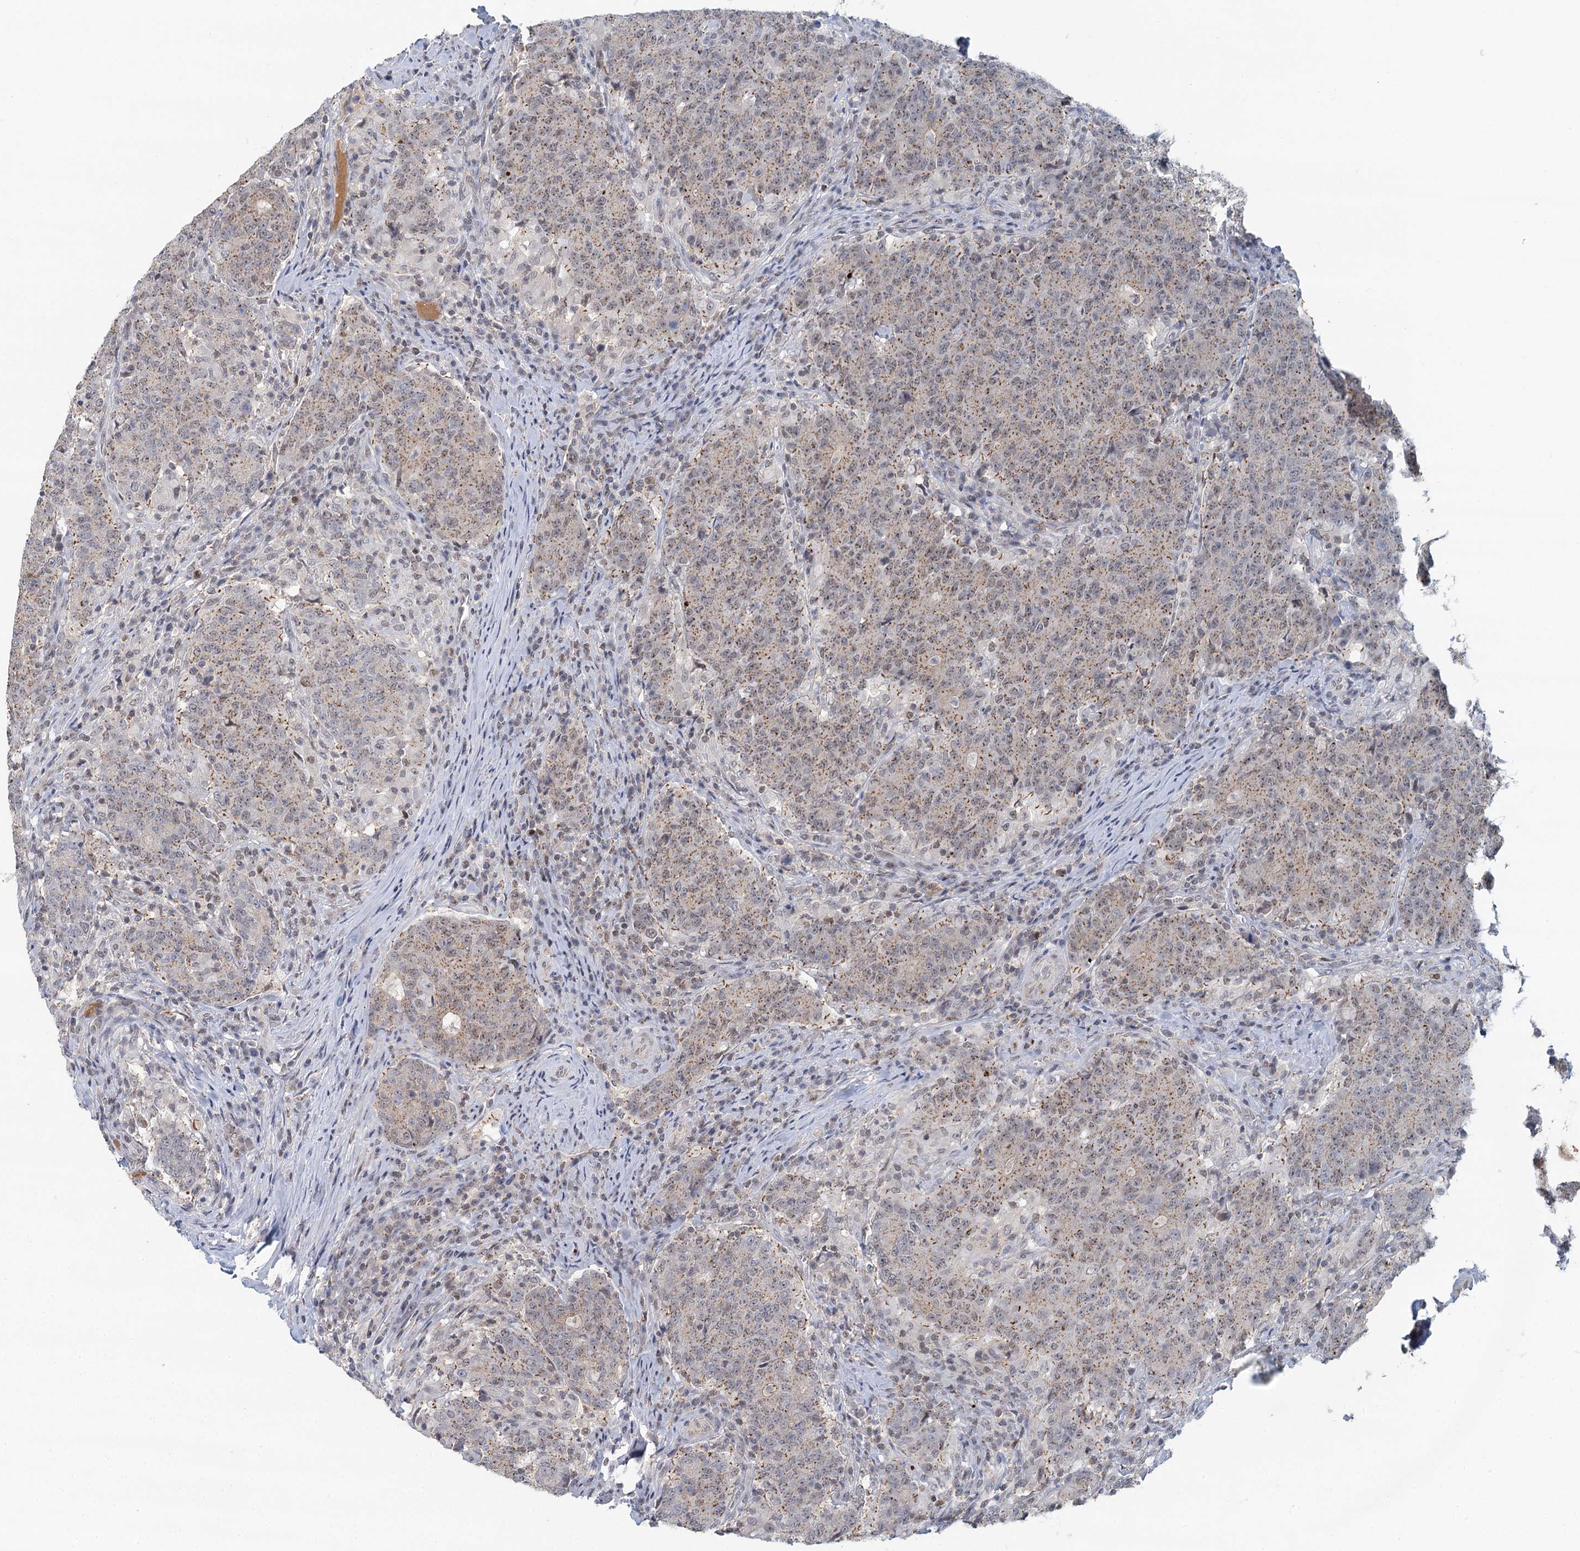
{"staining": {"intensity": "moderate", "quantity": ">75%", "location": "cytoplasmic/membranous"}, "tissue": "colorectal cancer", "cell_type": "Tumor cells", "image_type": "cancer", "snomed": [{"axis": "morphology", "description": "Adenocarcinoma, NOS"}, {"axis": "topography", "description": "Colon"}], "caption": "A micrograph of colorectal cancer stained for a protein displays moderate cytoplasmic/membranous brown staining in tumor cells. (Stains: DAB in brown, nuclei in blue, Microscopy: brightfield microscopy at high magnification).", "gene": "GPATCH11", "patient": {"sex": "female", "age": 75}}